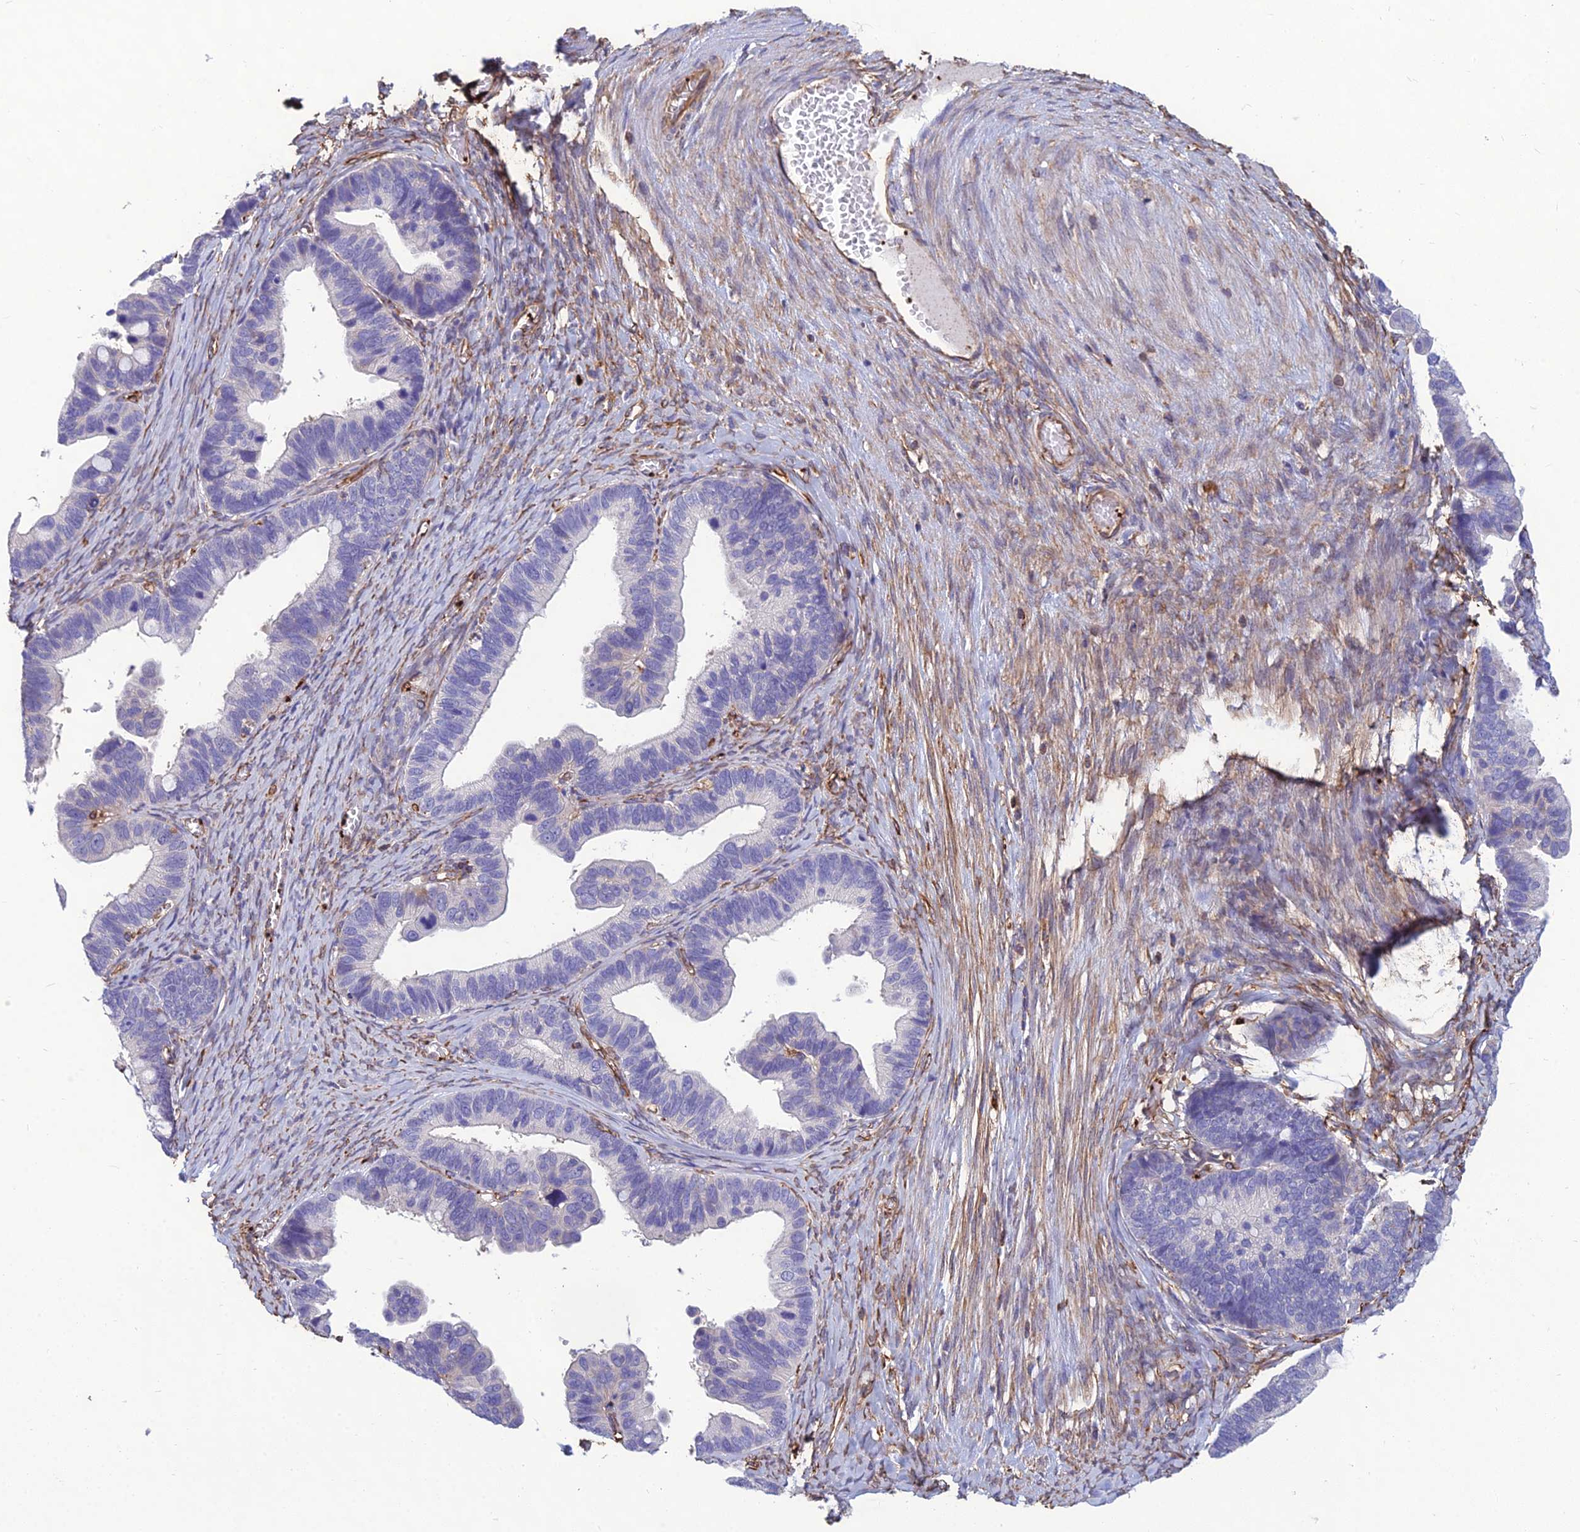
{"staining": {"intensity": "negative", "quantity": "none", "location": "none"}, "tissue": "ovarian cancer", "cell_type": "Tumor cells", "image_type": "cancer", "snomed": [{"axis": "morphology", "description": "Cystadenocarcinoma, serous, NOS"}, {"axis": "topography", "description": "Ovary"}], "caption": "Tumor cells show no significant protein expression in ovarian cancer.", "gene": "PSMD11", "patient": {"sex": "female", "age": 56}}